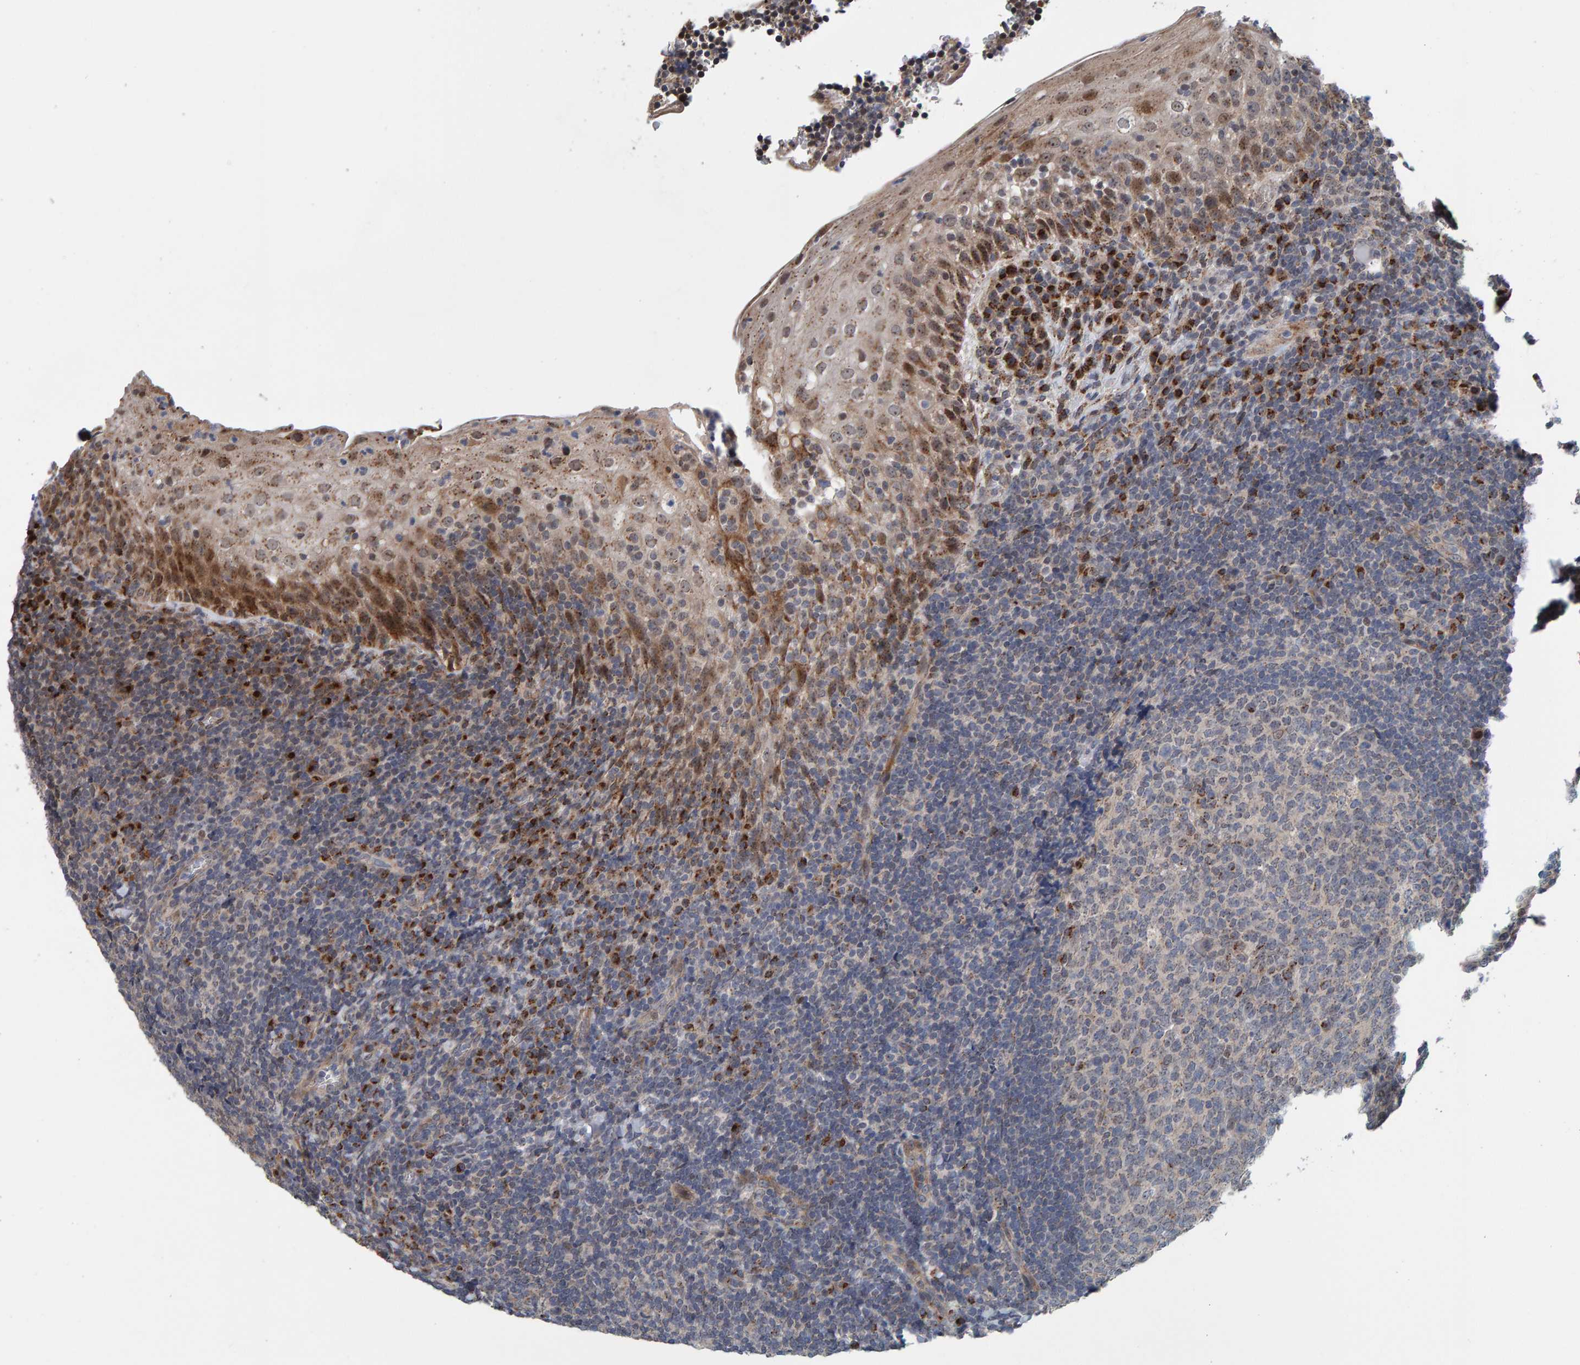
{"staining": {"intensity": "weak", "quantity": "<25%", "location": "cytoplasmic/membranous"}, "tissue": "tonsil", "cell_type": "Germinal center cells", "image_type": "normal", "snomed": [{"axis": "morphology", "description": "Normal tissue, NOS"}, {"axis": "topography", "description": "Tonsil"}], "caption": "This micrograph is of benign tonsil stained with IHC to label a protein in brown with the nuclei are counter-stained blue. There is no positivity in germinal center cells. Nuclei are stained in blue.", "gene": "CCDC25", "patient": {"sex": "male", "age": 37}}